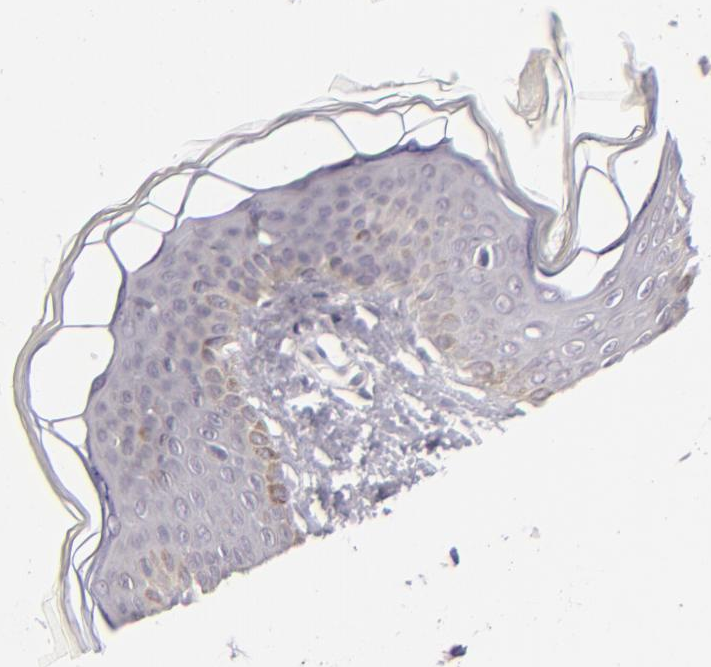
{"staining": {"intensity": "negative", "quantity": "none", "location": "none"}, "tissue": "skin", "cell_type": "Fibroblasts", "image_type": "normal", "snomed": [{"axis": "morphology", "description": "Normal tissue, NOS"}, {"axis": "topography", "description": "Skin"}], "caption": "A micrograph of skin stained for a protein demonstrates no brown staining in fibroblasts. (DAB immunohistochemistry (IHC), high magnification).", "gene": "APOBEC3G", "patient": {"sex": "female", "age": 17}}